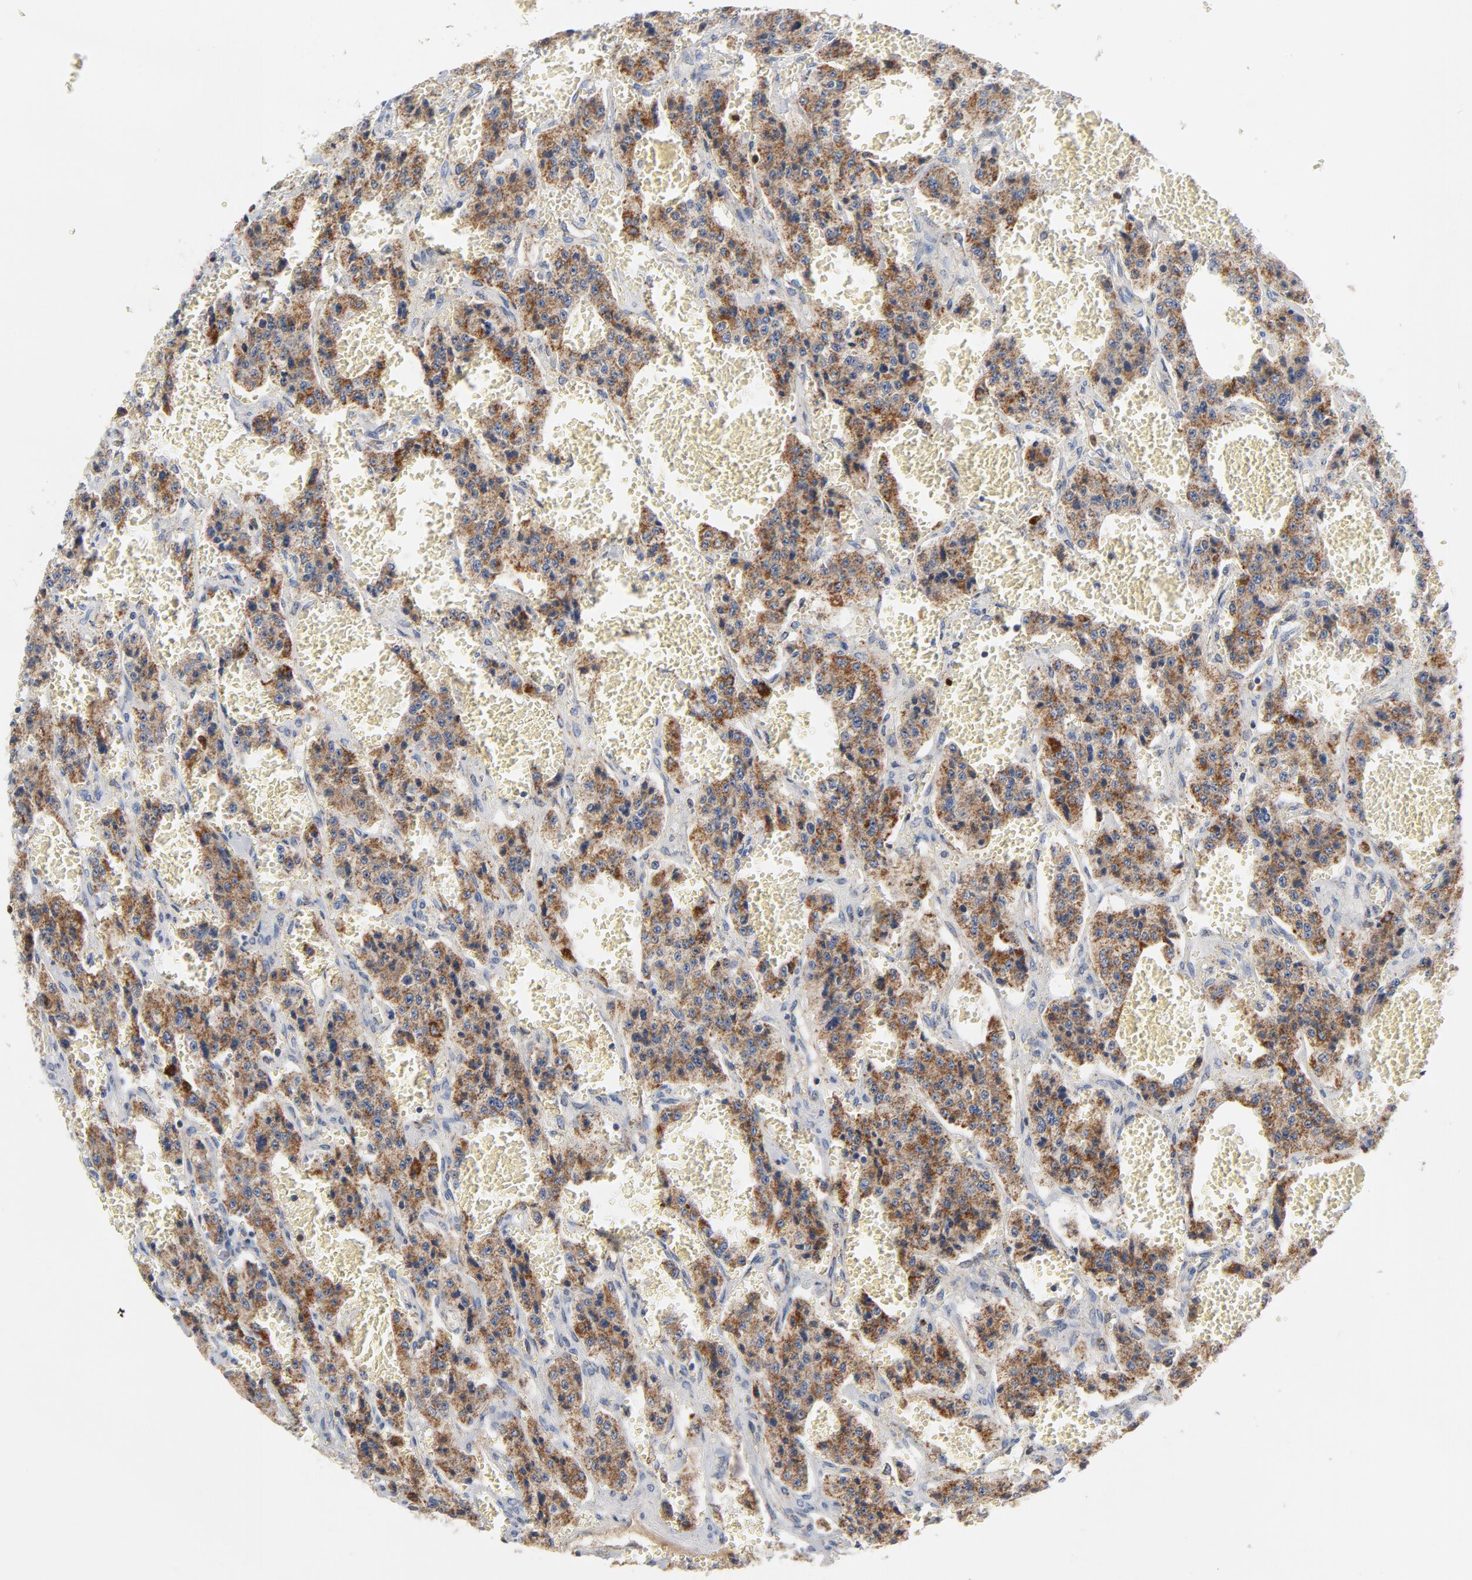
{"staining": {"intensity": "moderate", "quantity": ">75%", "location": "cytoplasmic/membranous"}, "tissue": "carcinoid", "cell_type": "Tumor cells", "image_type": "cancer", "snomed": [{"axis": "morphology", "description": "Carcinoid, malignant, NOS"}, {"axis": "topography", "description": "Small intestine"}], "caption": "This image displays carcinoid stained with immunohistochemistry (IHC) to label a protein in brown. The cytoplasmic/membranous of tumor cells show moderate positivity for the protein. Nuclei are counter-stained blue.", "gene": "DIABLO", "patient": {"sex": "male", "age": 52}}